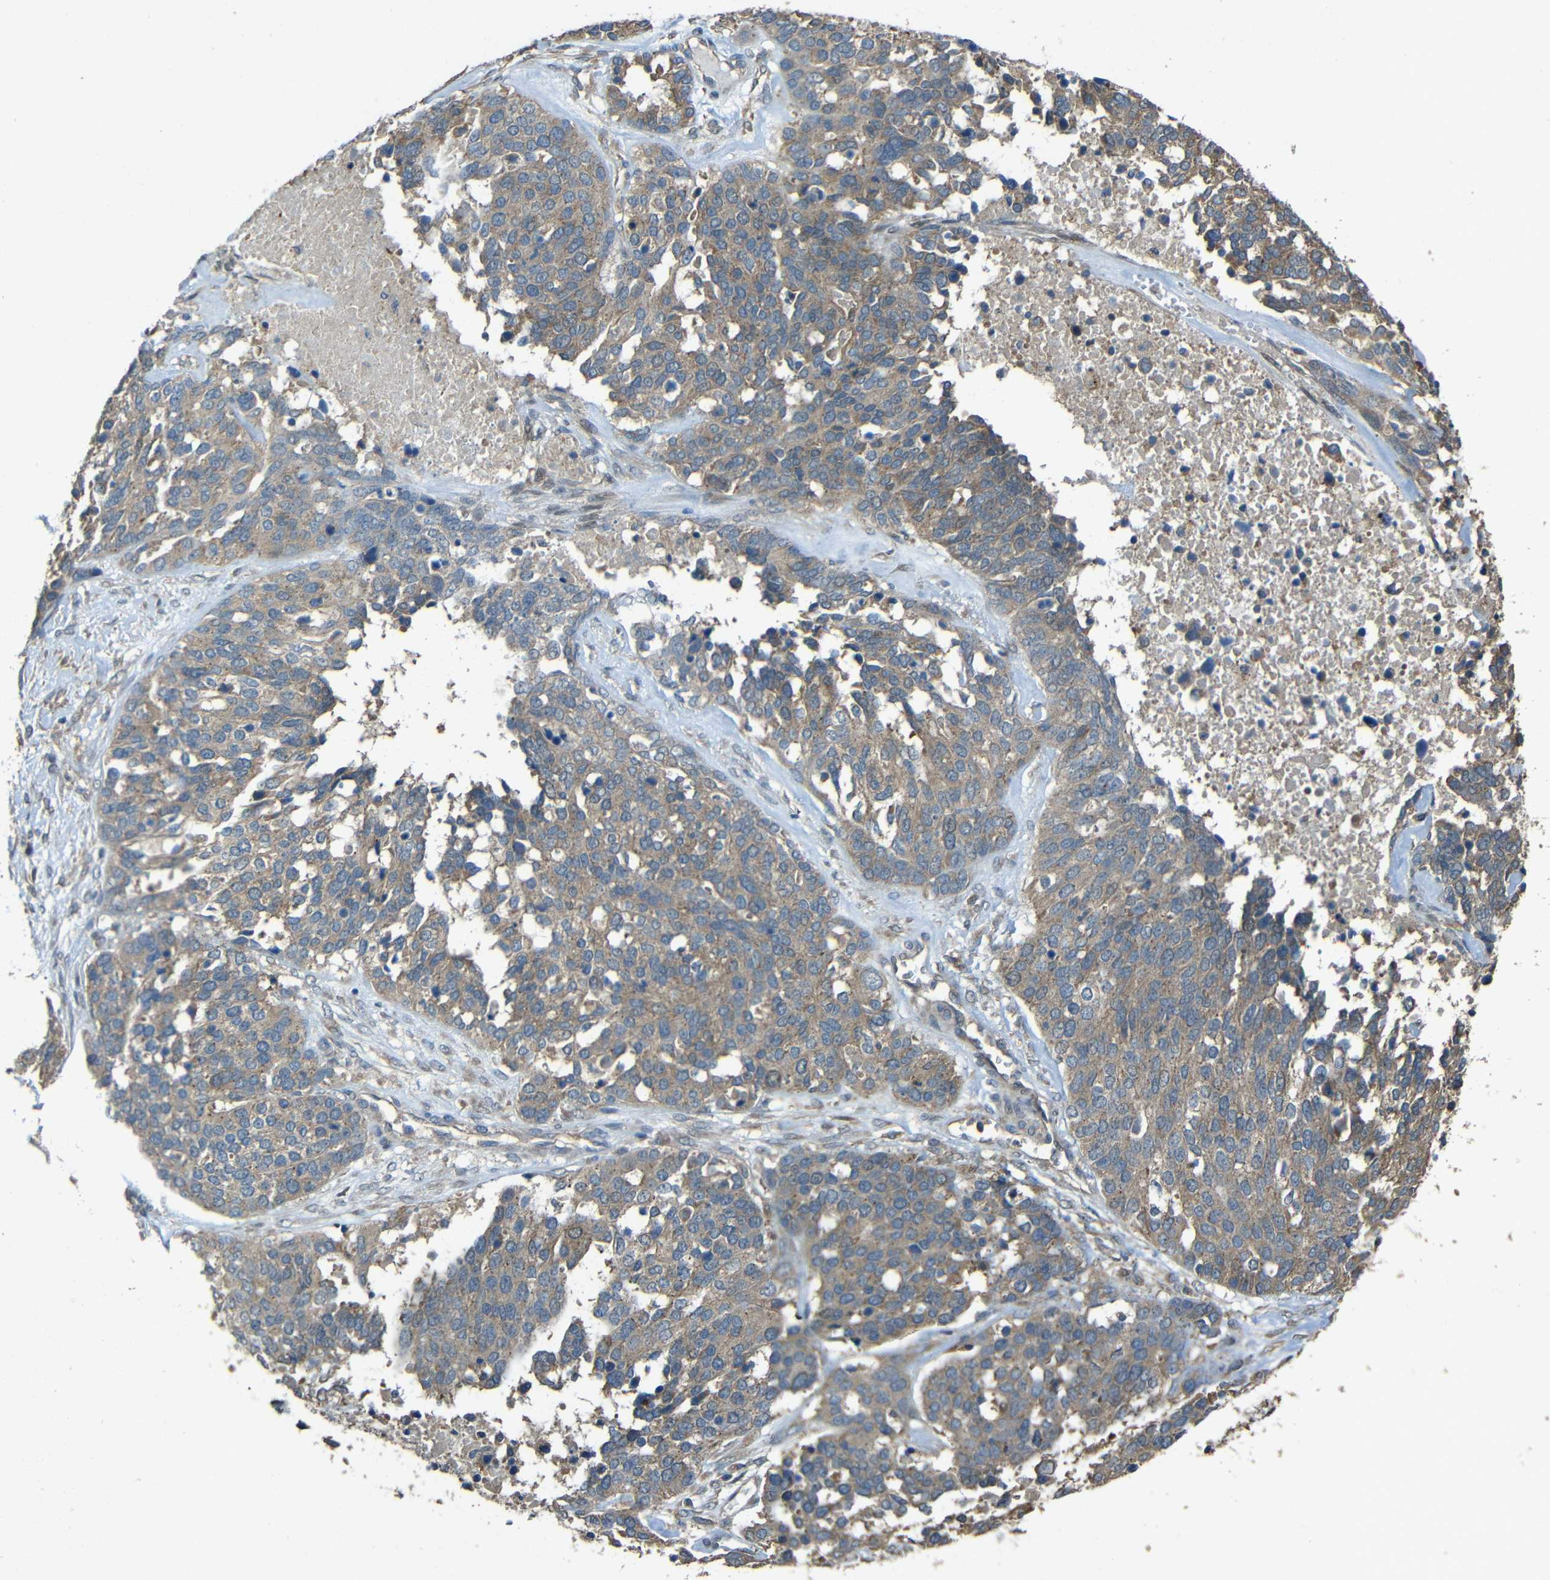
{"staining": {"intensity": "weak", "quantity": ">75%", "location": "cytoplasmic/membranous"}, "tissue": "ovarian cancer", "cell_type": "Tumor cells", "image_type": "cancer", "snomed": [{"axis": "morphology", "description": "Cystadenocarcinoma, serous, NOS"}, {"axis": "topography", "description": "Ovary"}], "caption": "About >75% of tumor cells in human serous cystadenocarcinoma (ovarian) exhibit weak cytoplasmic/membranous protein positivity as visualized by brown immunohistochemical staining.", "gene": "ACACA", "patient": {"sex": "female", "age": 44}}